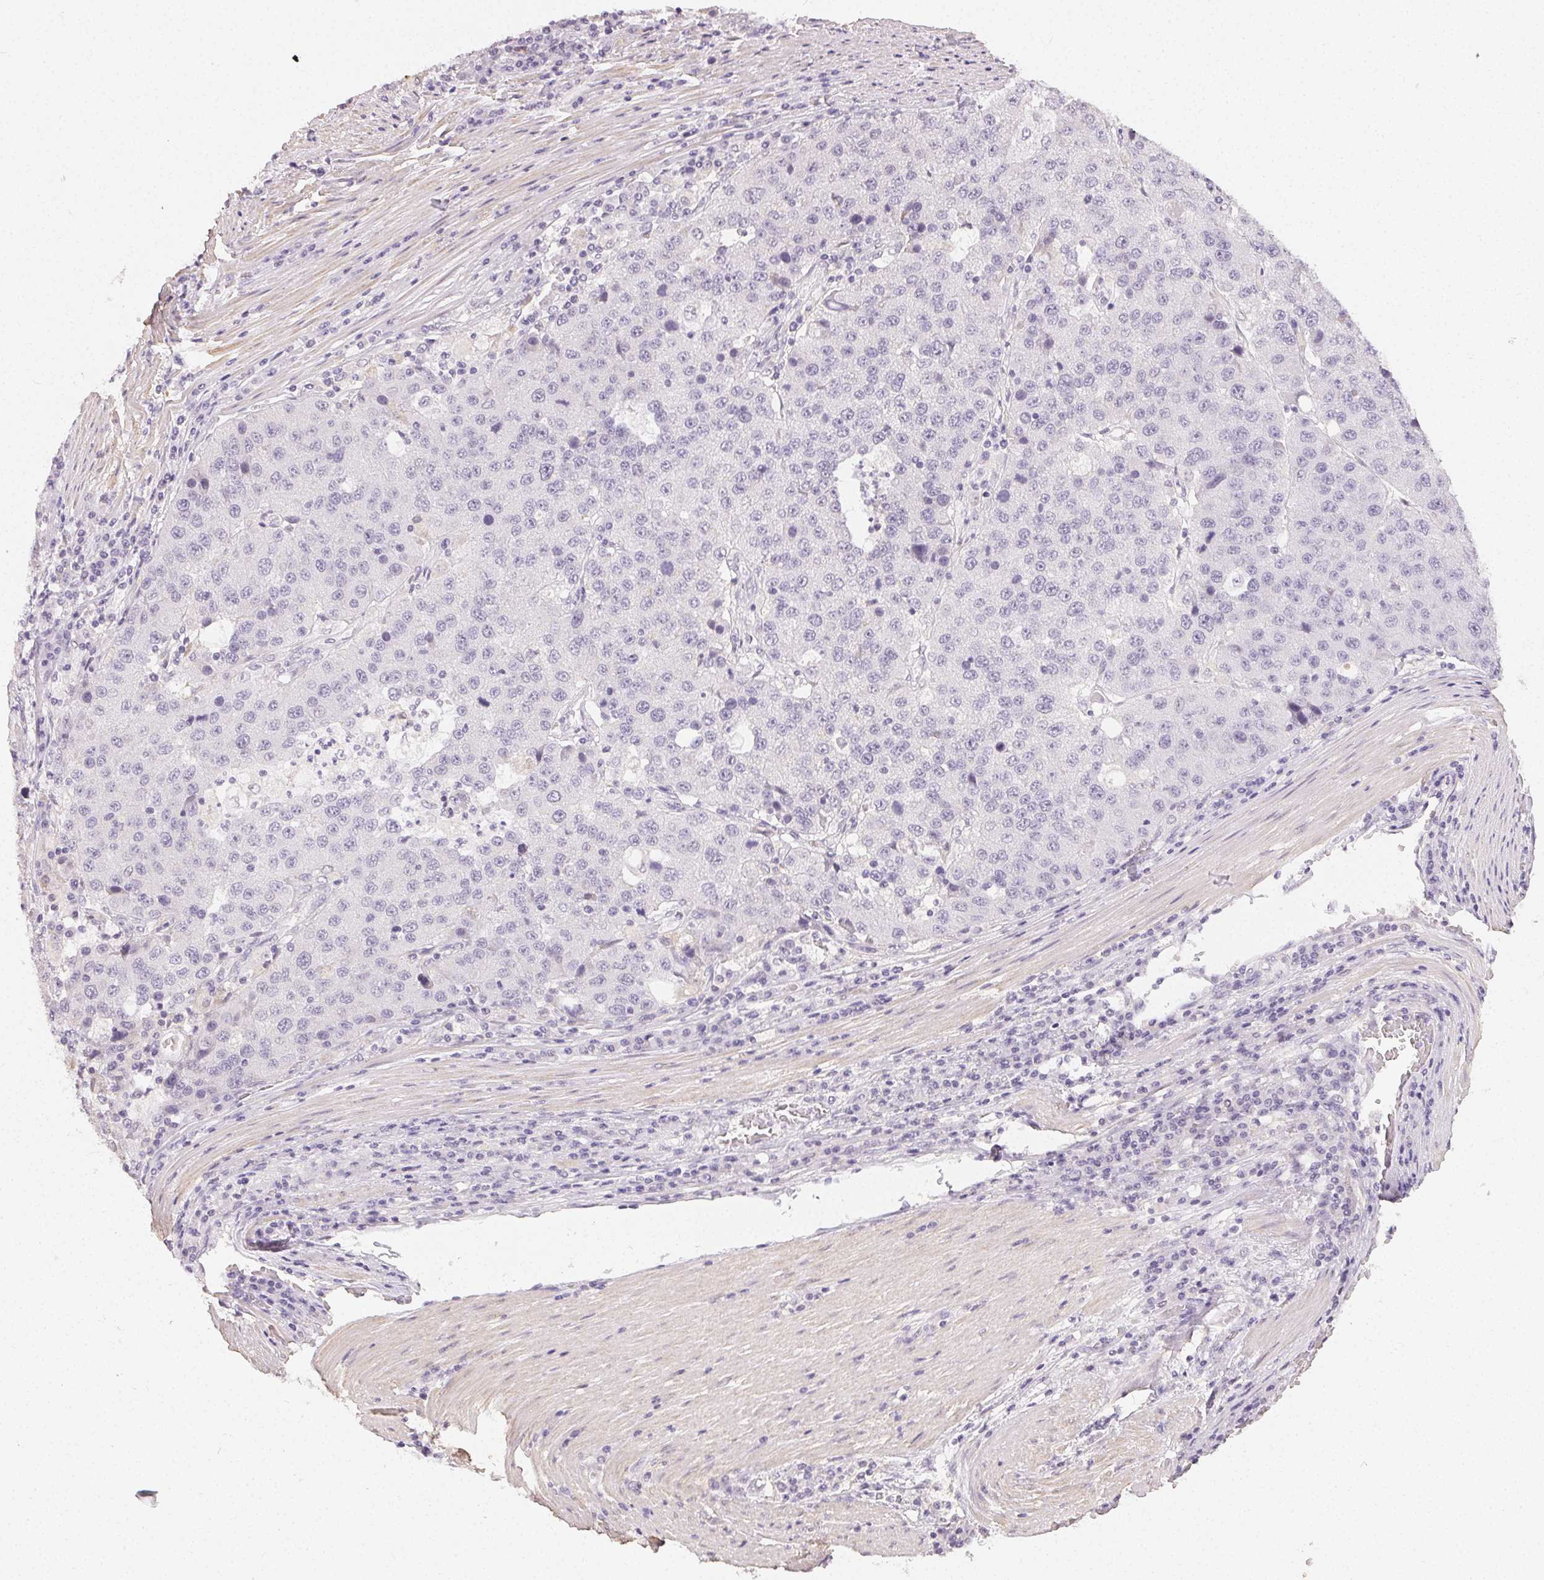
{"staining": {"intensity": "negative", "quantity": "none", "location": "none"}, "tissue": "stomach cancer", "cell_type": "Tumor cells", "image_type": "cancer", "snomed": [{"axis": "morphology", "description": "Adenocarcinoma, NOS"}, {"axis": "topography", "description": "Stomach"}], "caption": "This is an IHC micrograph of human stomach cancer. There is no positivity in tumor cells.", "gene": "TMEM174", "patient": {"sex": "male", "age": 71}}